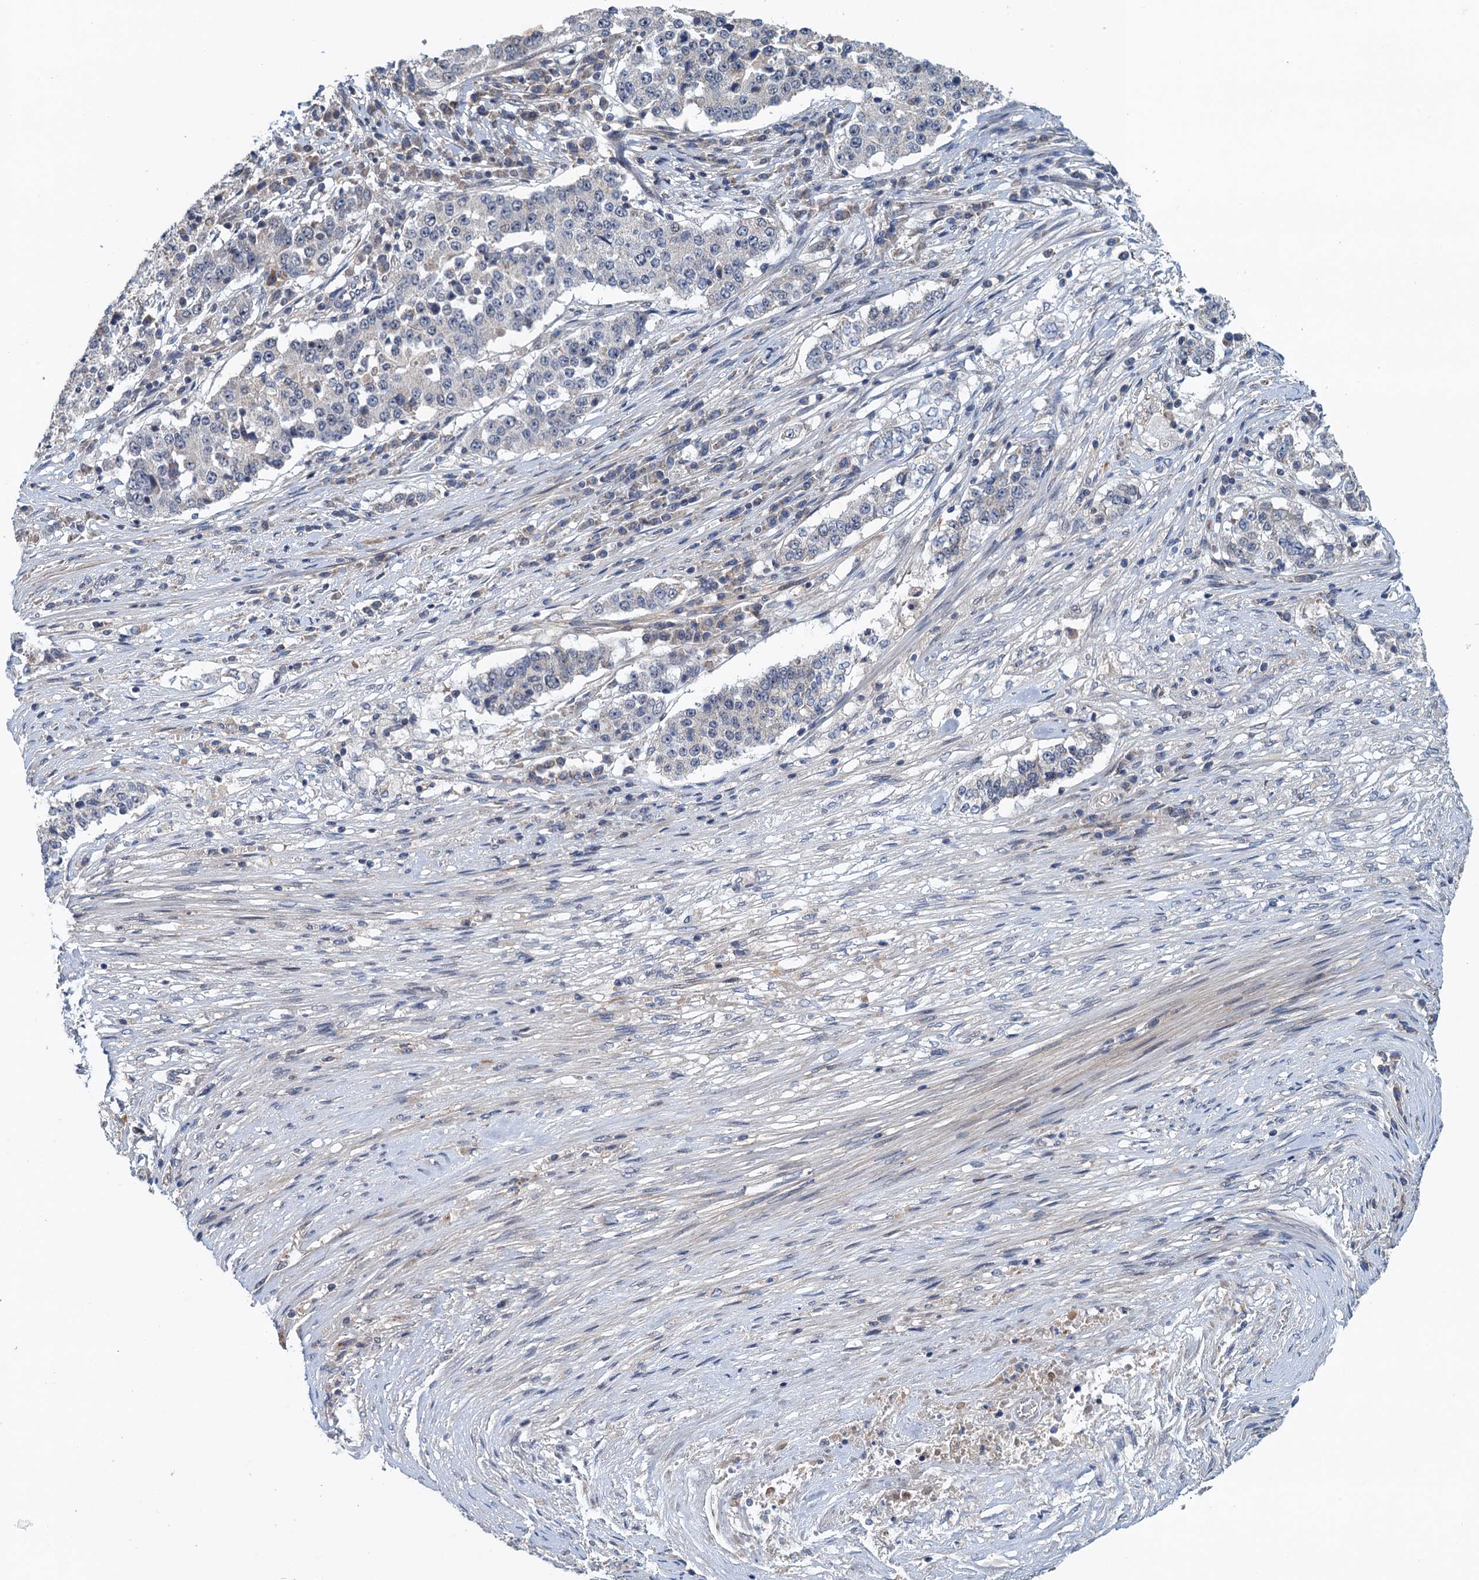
{"staining": {"intensity": "negative", "quantity": "none", "location": "none"}, "tissue": "stomach cancer", "cell_type": "Tumor cells", "image_type": "cancer", "snomed": [{"axis": "morphology", "description": "Adenocarcinoma, NOS"}, {"axis": "topography", "description": "Stomach"}], "caption": "This histopathology image is of stomach cancer (adenocarcinoma) stained with IHC to label a protein in brown with the nuclei are counter-stained blue. There is no positivity in tumor cells.", "gene": "MDM1", "patient": {"sex": "male", "age": 59}}